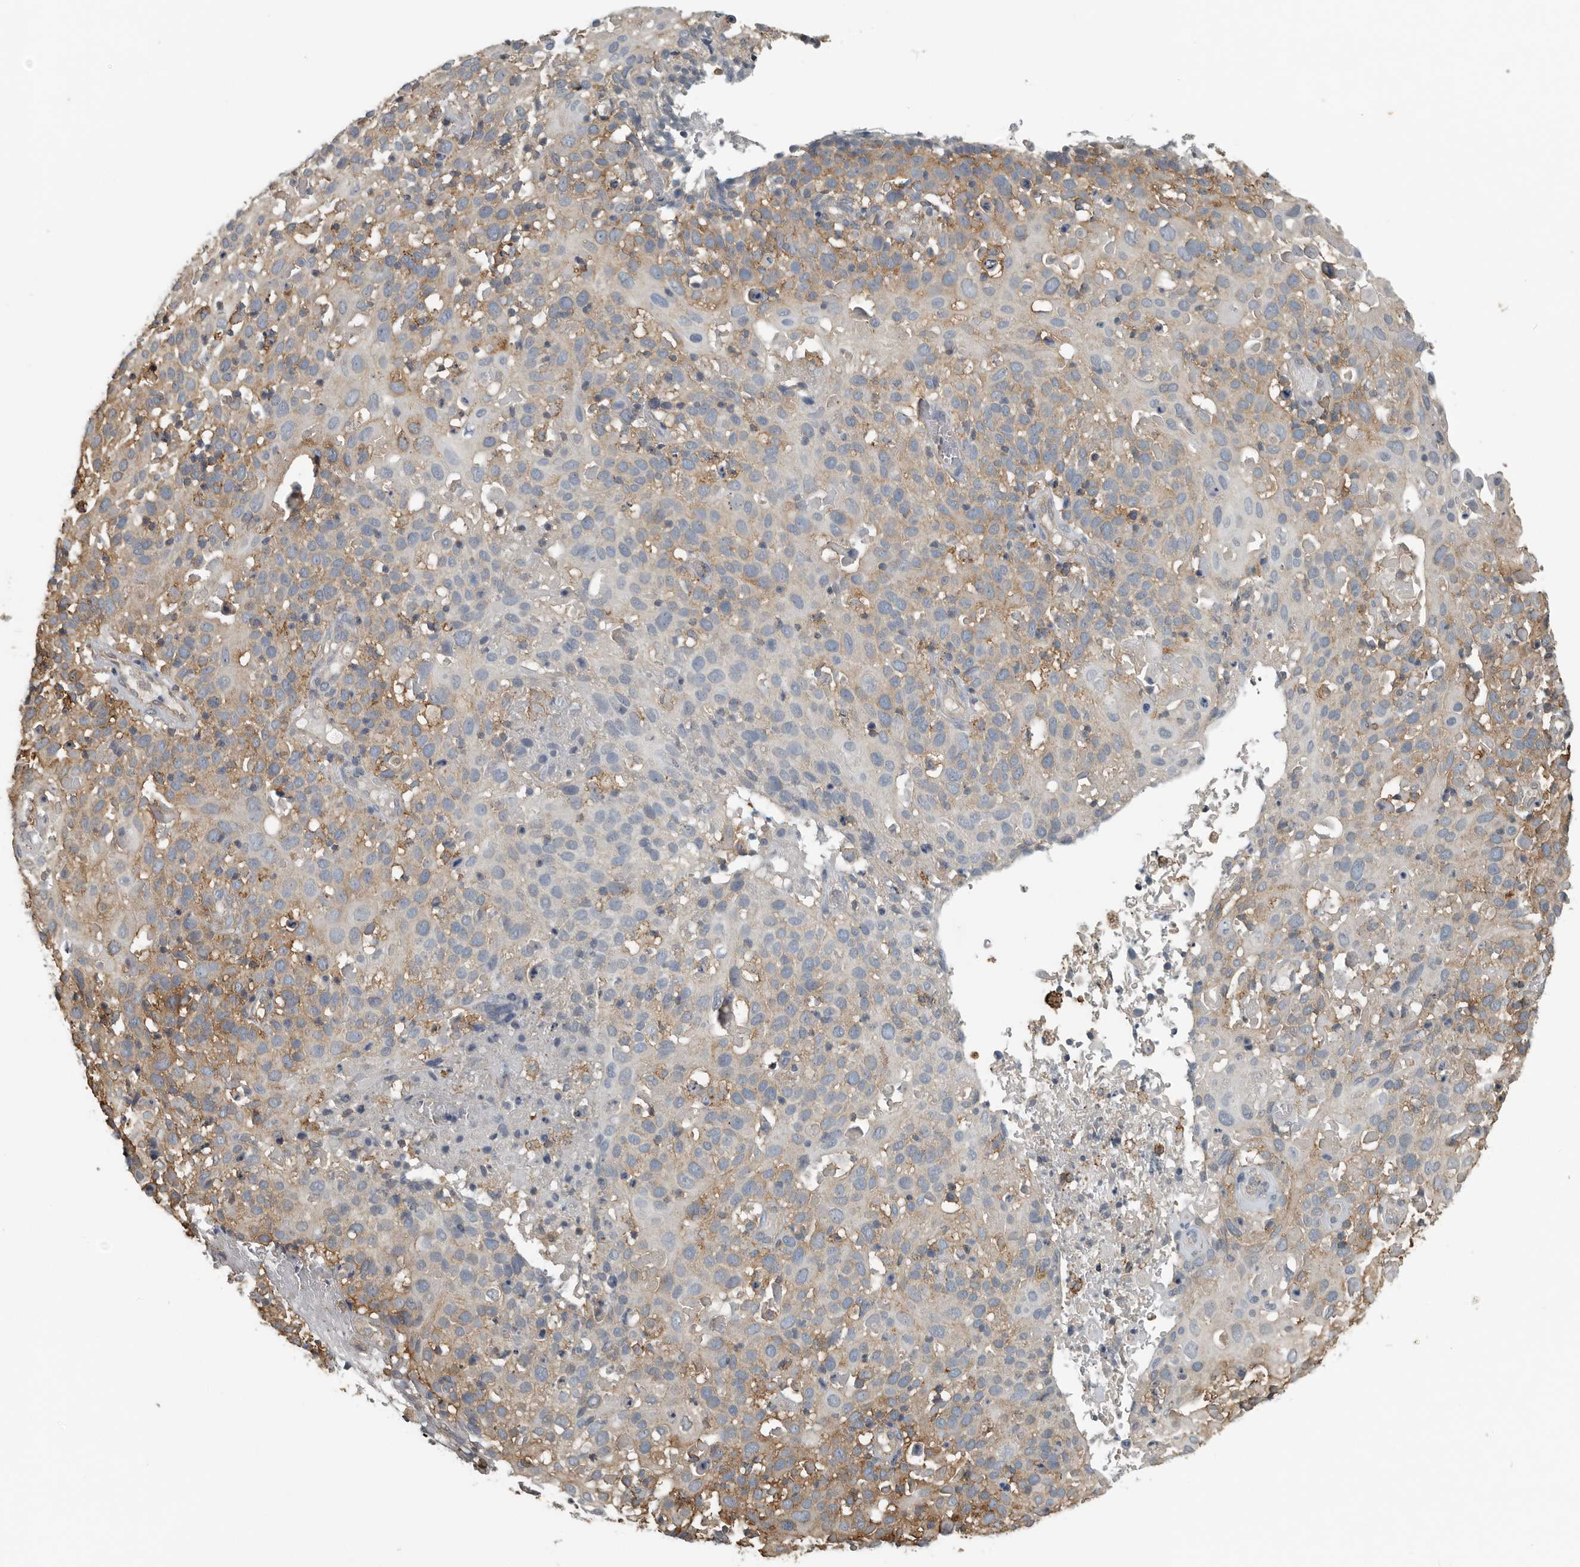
{"staining": {"intensity": "moderate", "quantity": "25%-75%", "location": "cytoplasmic/membranous"}, "tissue": "cervical cancer", "cell_type": "Tumor cells", "image_type": "cancer", "snomed": [{"axis": "morphology", "description": "Squamous cell carcinoma, NOS"}, {"axis": "topography", "description": "Cervix"}], "caption": "This photomicrograph displays immunohistochemistry (IHC) staining of human cervical cancer (squamous cell carcinoma), with medium moderate cytoplasmic/membranous positivity in approximately 25%-75% of tumor cells.", "gene": "AFAP1", "patient": {"sex": "female", "age": 74}}